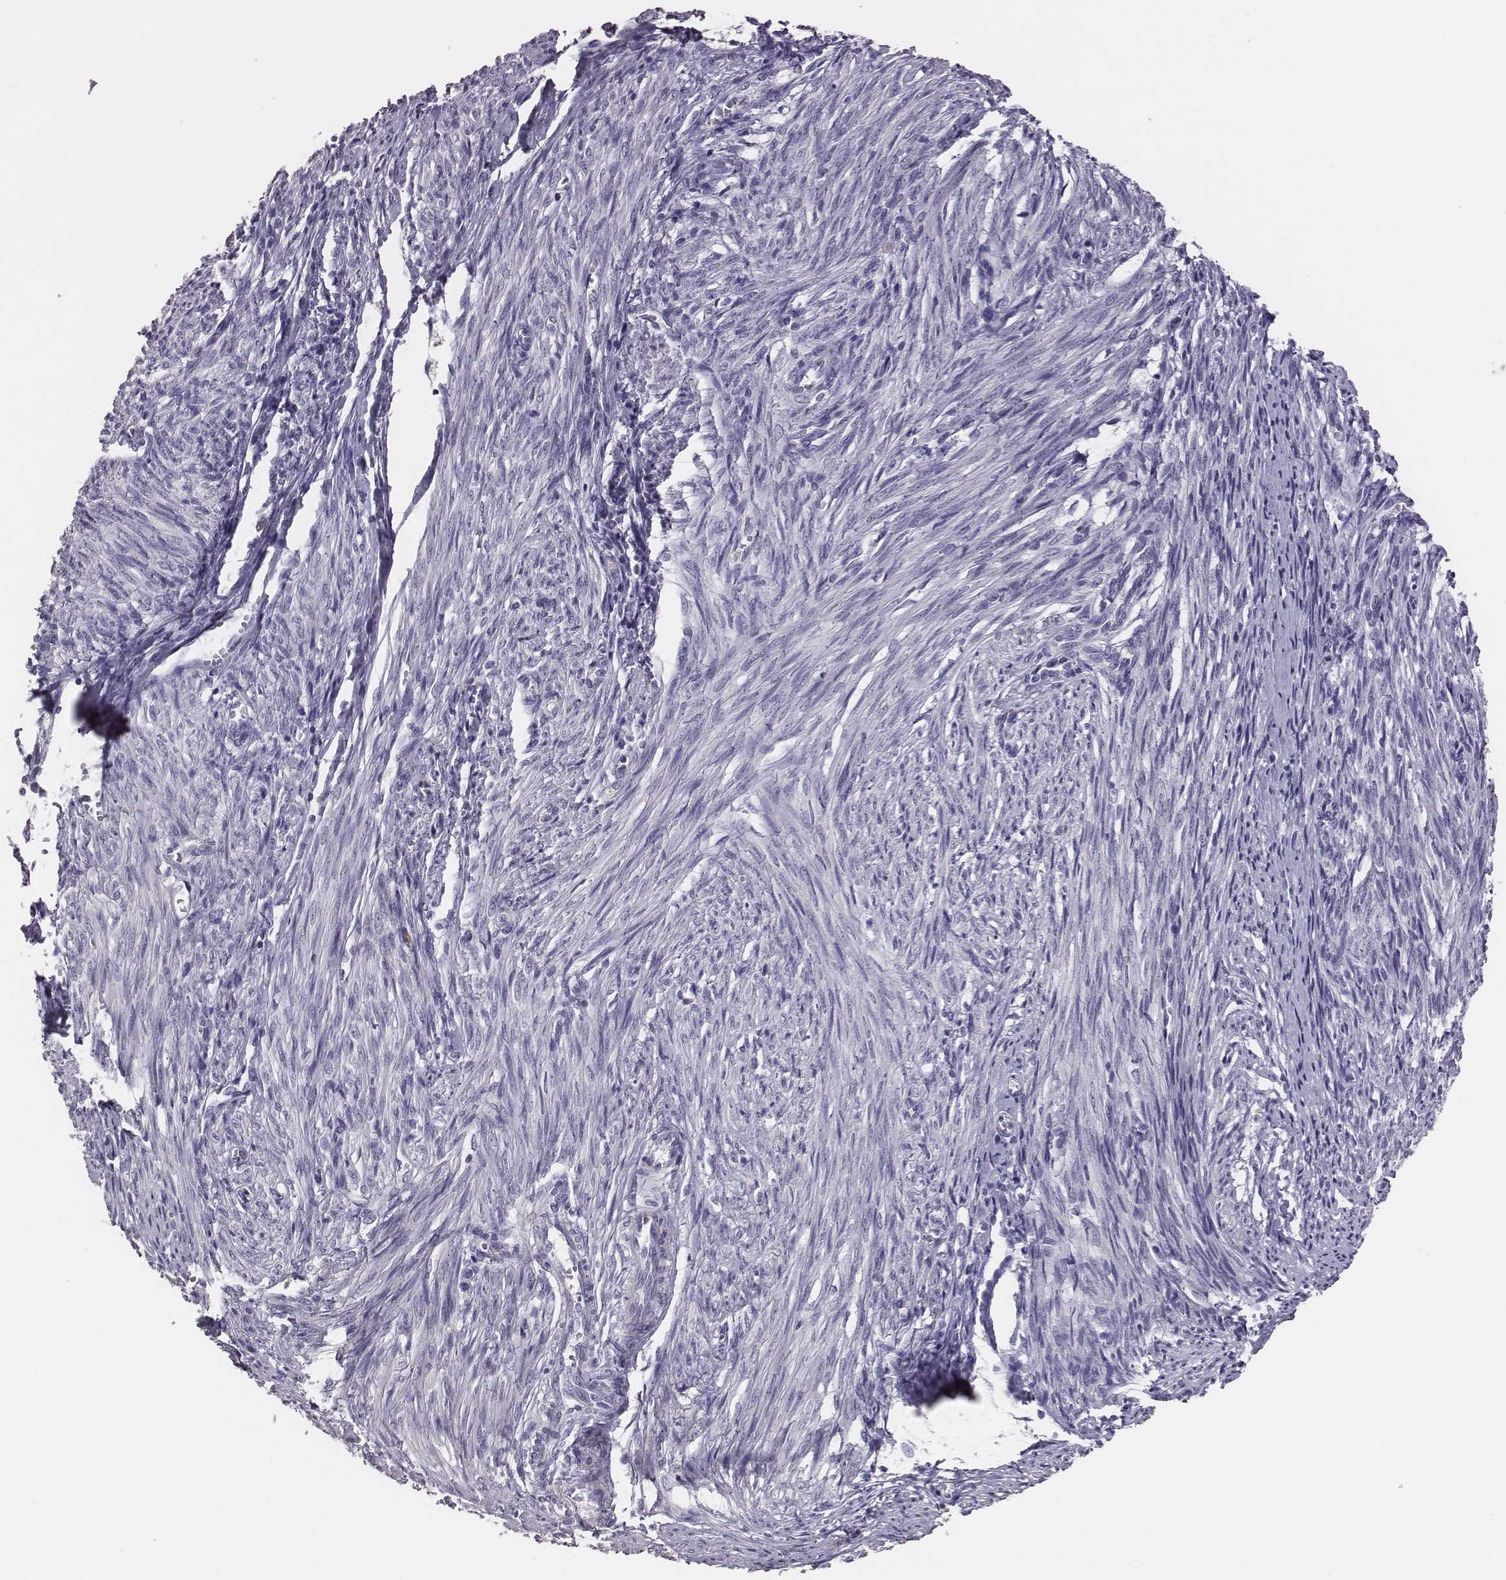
{"staining": {"intensity": "negative", "quantity": "none", "location": "none"}, "tissue": "endometrium", "cell_type": "Cells in endometrial stroma", "image_type": "normal", "snomed": [{"axis": "morphology", "description": "Normal tissue, NOS"}, {"axis": "topography", "description": "Endometrium"}], "caption": "Immunohistochemistry photomicrograph of benign human endometrium stained for a protein (brown), which reveals no staining in cells in endometrial stroma. The staining is performed using DAB brown chromogen with nuclei counter-stained in using hematoxylin.", "gene": "EN1", "patient": {"sex": "female", "age": 50}}